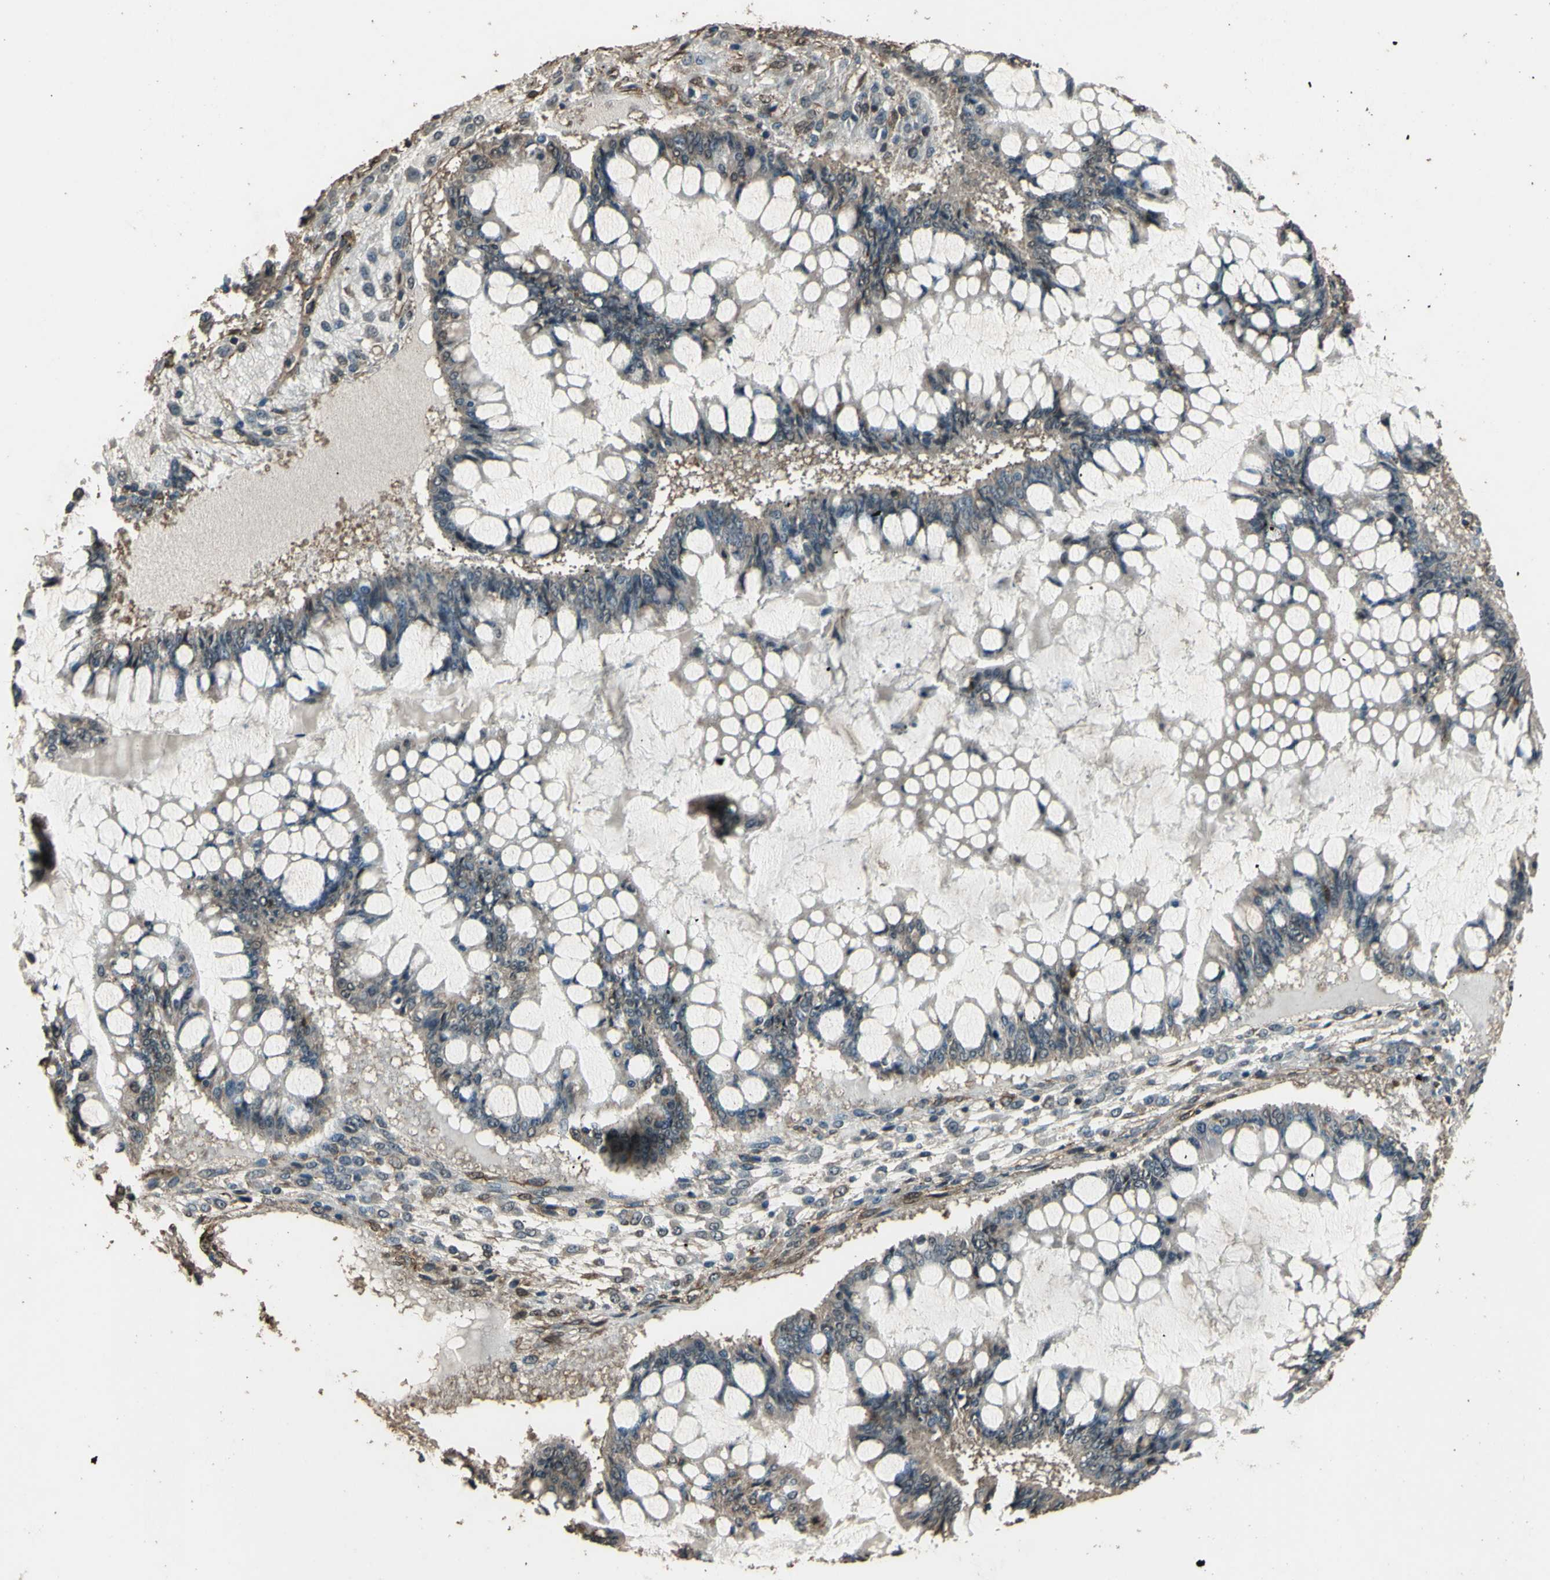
{"staining": {"intensity": "weak", "quantity": ">75%", "location": "cytoplasmic/membranous"}, "tissue": "ovarian cancer", "cell_type": "Tumor cells", "image_type": "cancer", "snomed": [{"axis": "morphology", "description": "Cystadenocarcinoma, mucinous, NOS"}, {"axis": "topography", "description": "Ovary"}], "caption": "The image exhibits staining of ovarian cancer (mucinous cystadenocarcinoma), revealing weak cytoplasmic/membranous protein staining (brown color) within tumor cells.", "gene": "TSPO", "patient": {"sex": "female", "age": 73}}